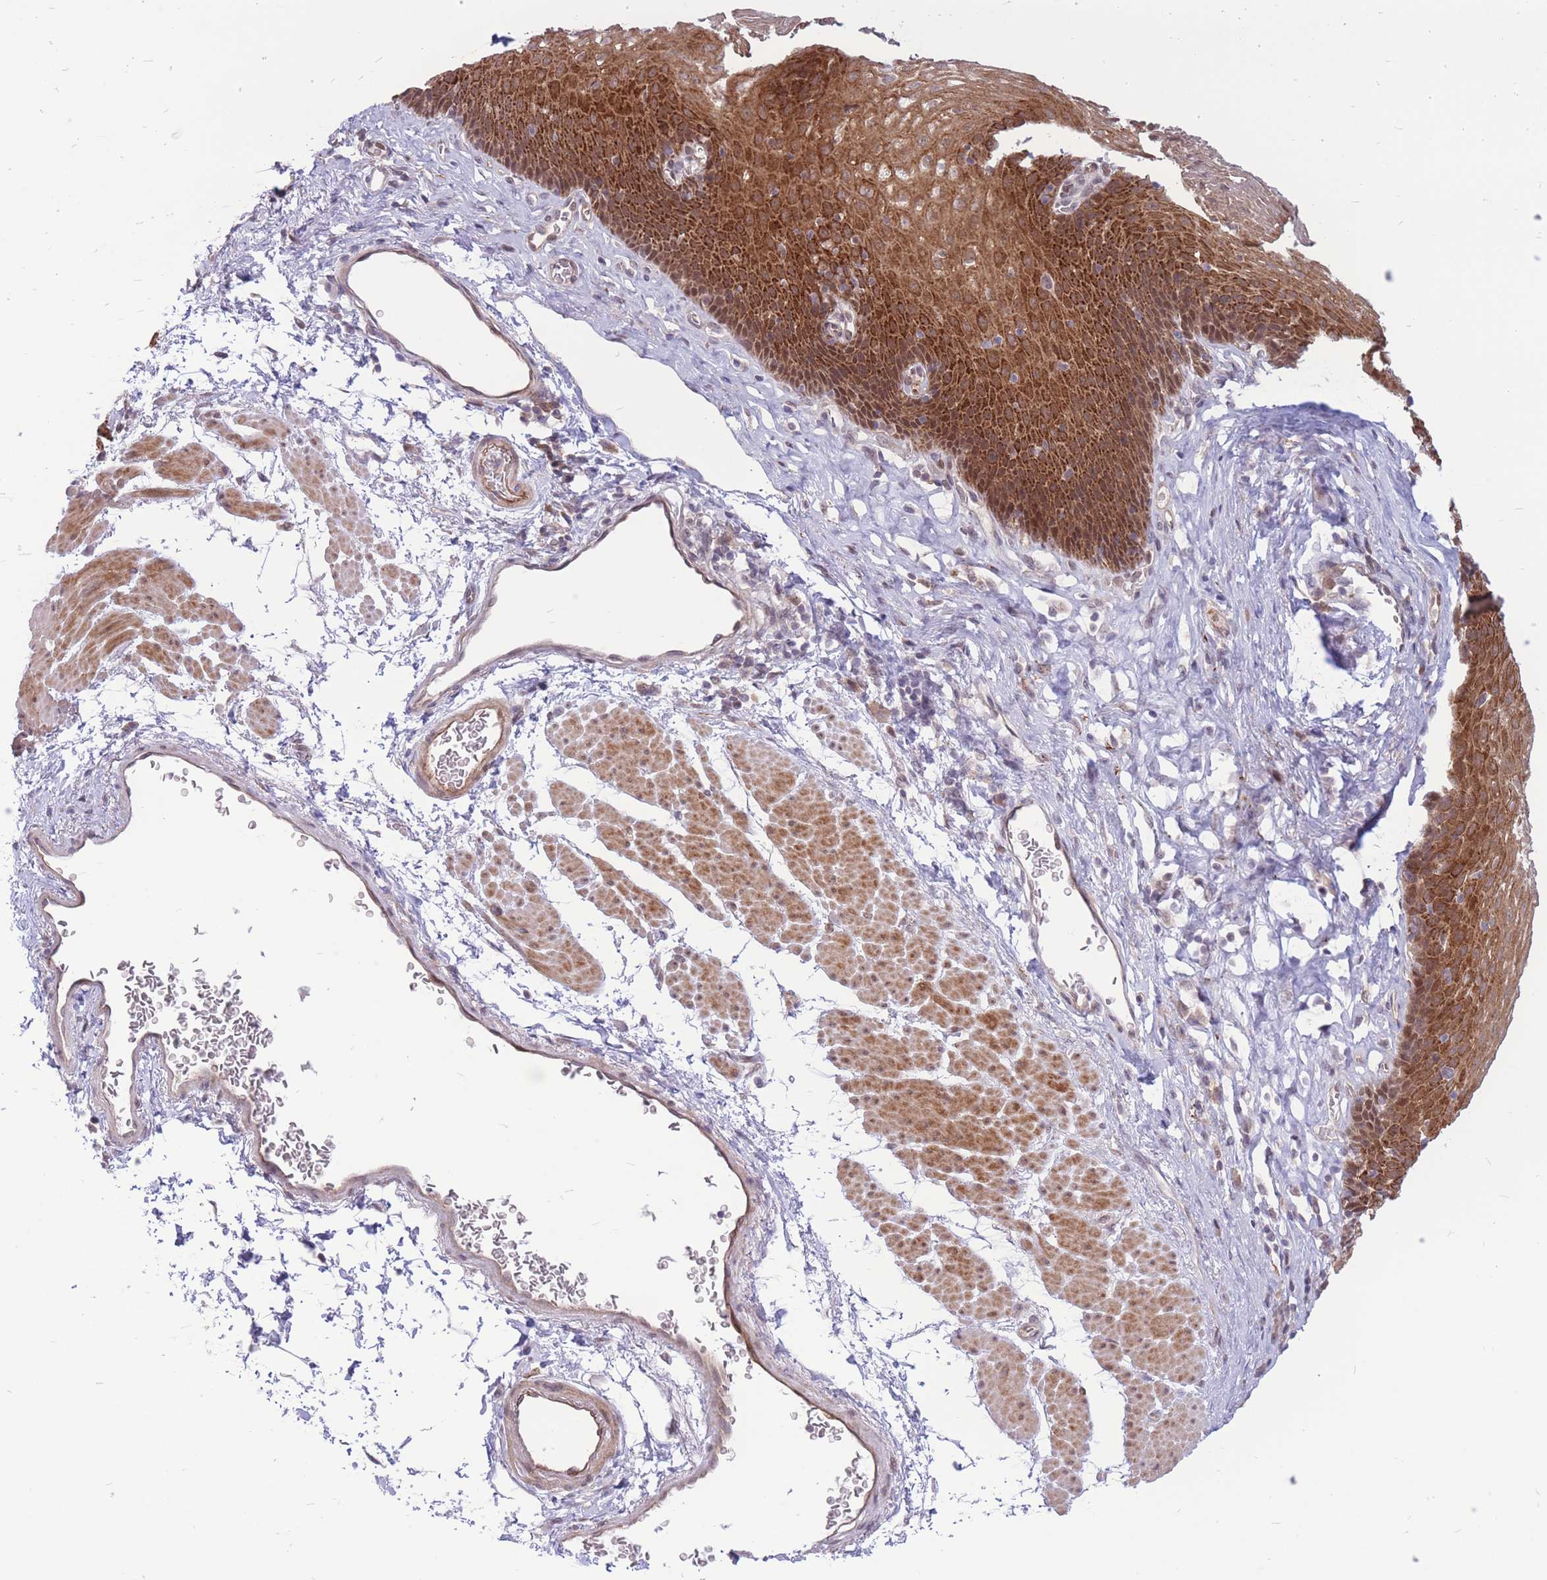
{"staining": {"intensity": "strong", "quantity": ">75%", "location": "cytoplasmic/membranous"}, "tissue": "esophagus", "cell_type": "Squamous epithelial cells", "image_type": "normal", "snomed": [{"axis": "morphology", "description": "Normal tissue, NOS"}, {"axis": "topography", "description": "Esophagus"}], "caption": "A photomicrograph of esophagus stained for a protein reveals strong cytoplasmic/membranous brown staining in squamous epithelial cells.", "gene": "TCF20", "patient": {"sex": "female", "age": 66}}